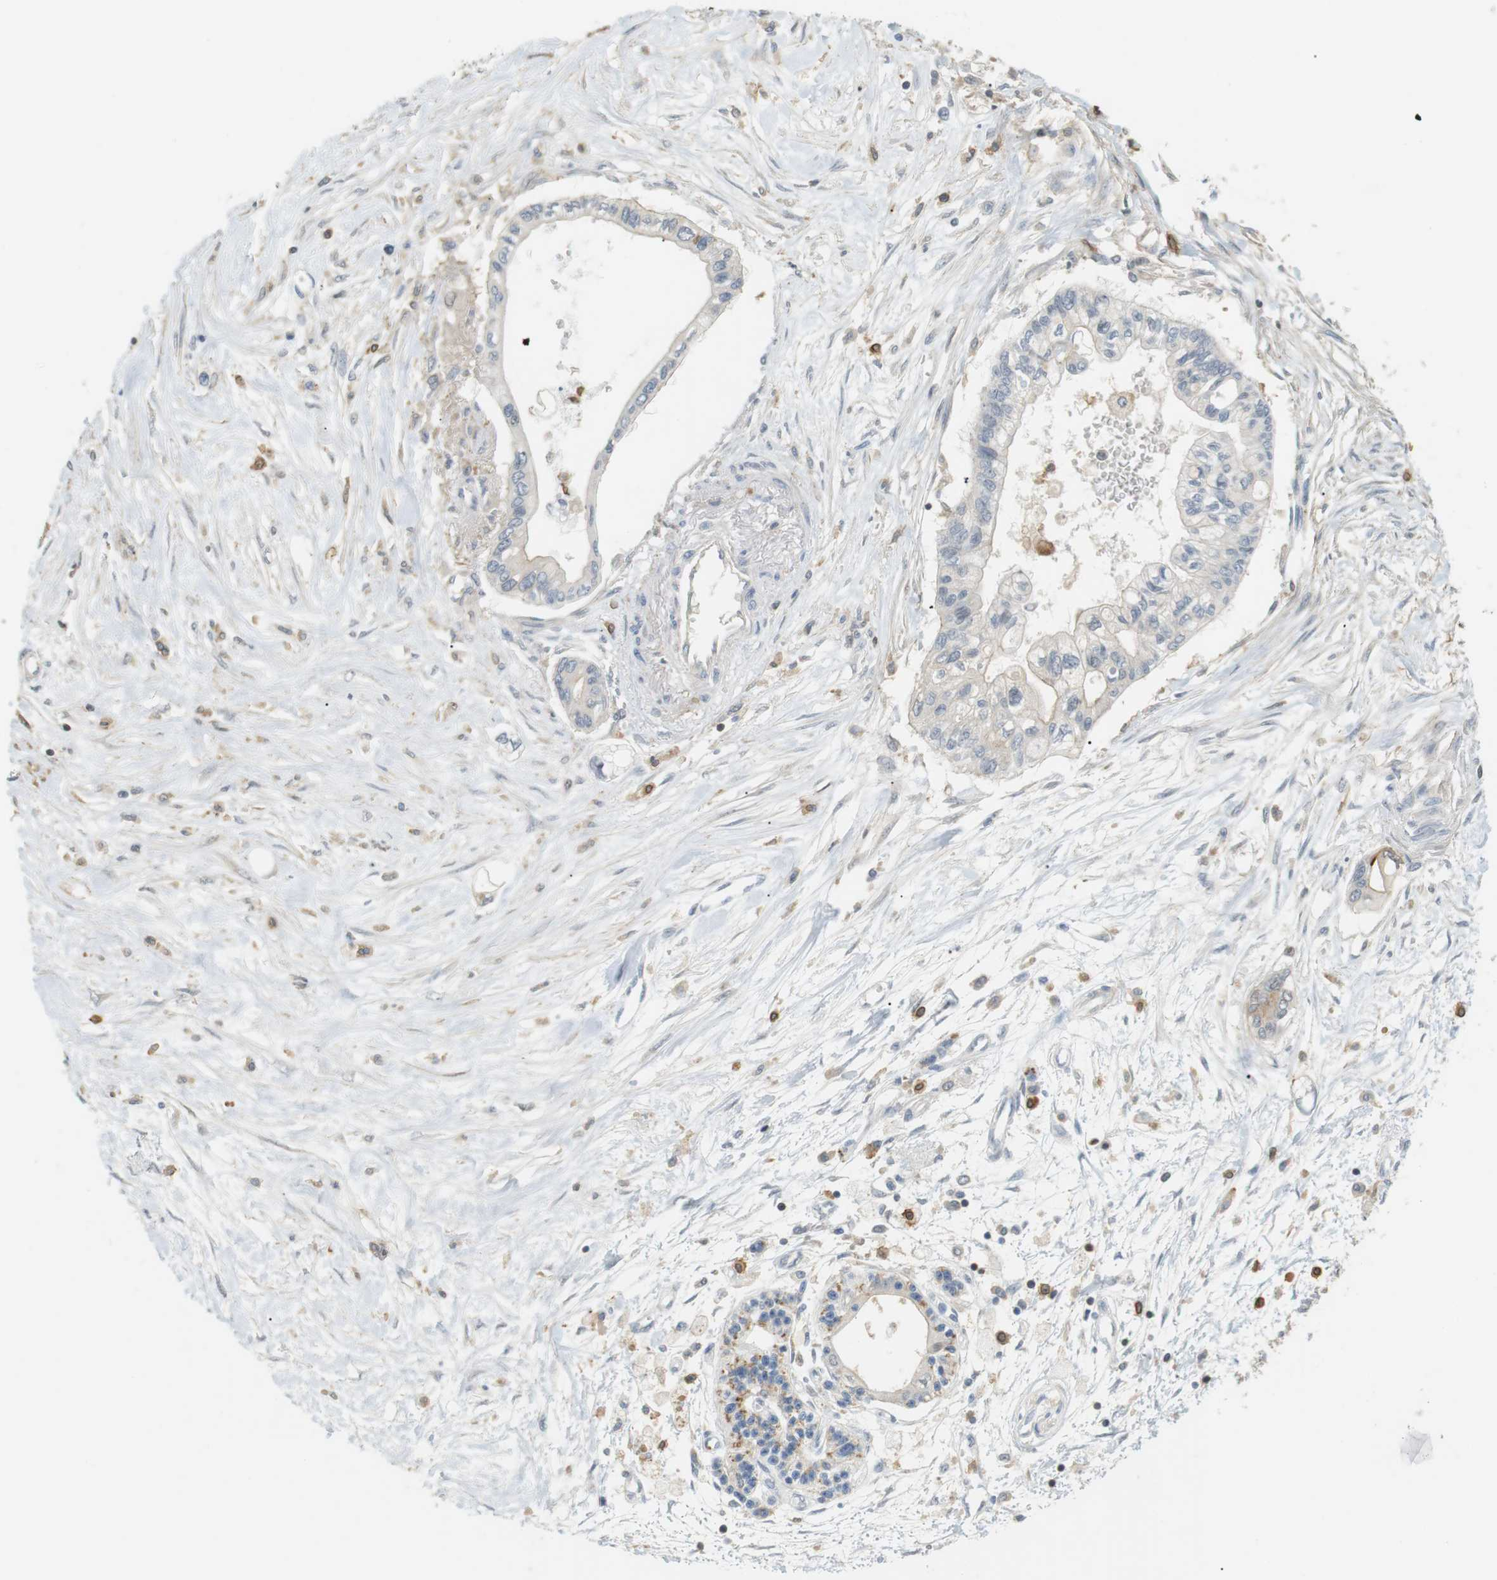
{"staining": {"intensity": "negative", "quantity": "none", "location": "none"}, "tissue": "pancreatic cancer", "cell_type": "Tumor cells", "image_type": "cancer", "snomed": [{"axis": "morphology", "description": "Adenocarcinoma, NOS"}, {"axis": "topography", "description": "Pancreas"}], "caption": "IHC of pancreatic adenocarcinoma exhibits no expression in tumor cells. Nuclei are stained in blue.", "gene": "P2RY1", "patient": {"sex": "female", "age": 77}}